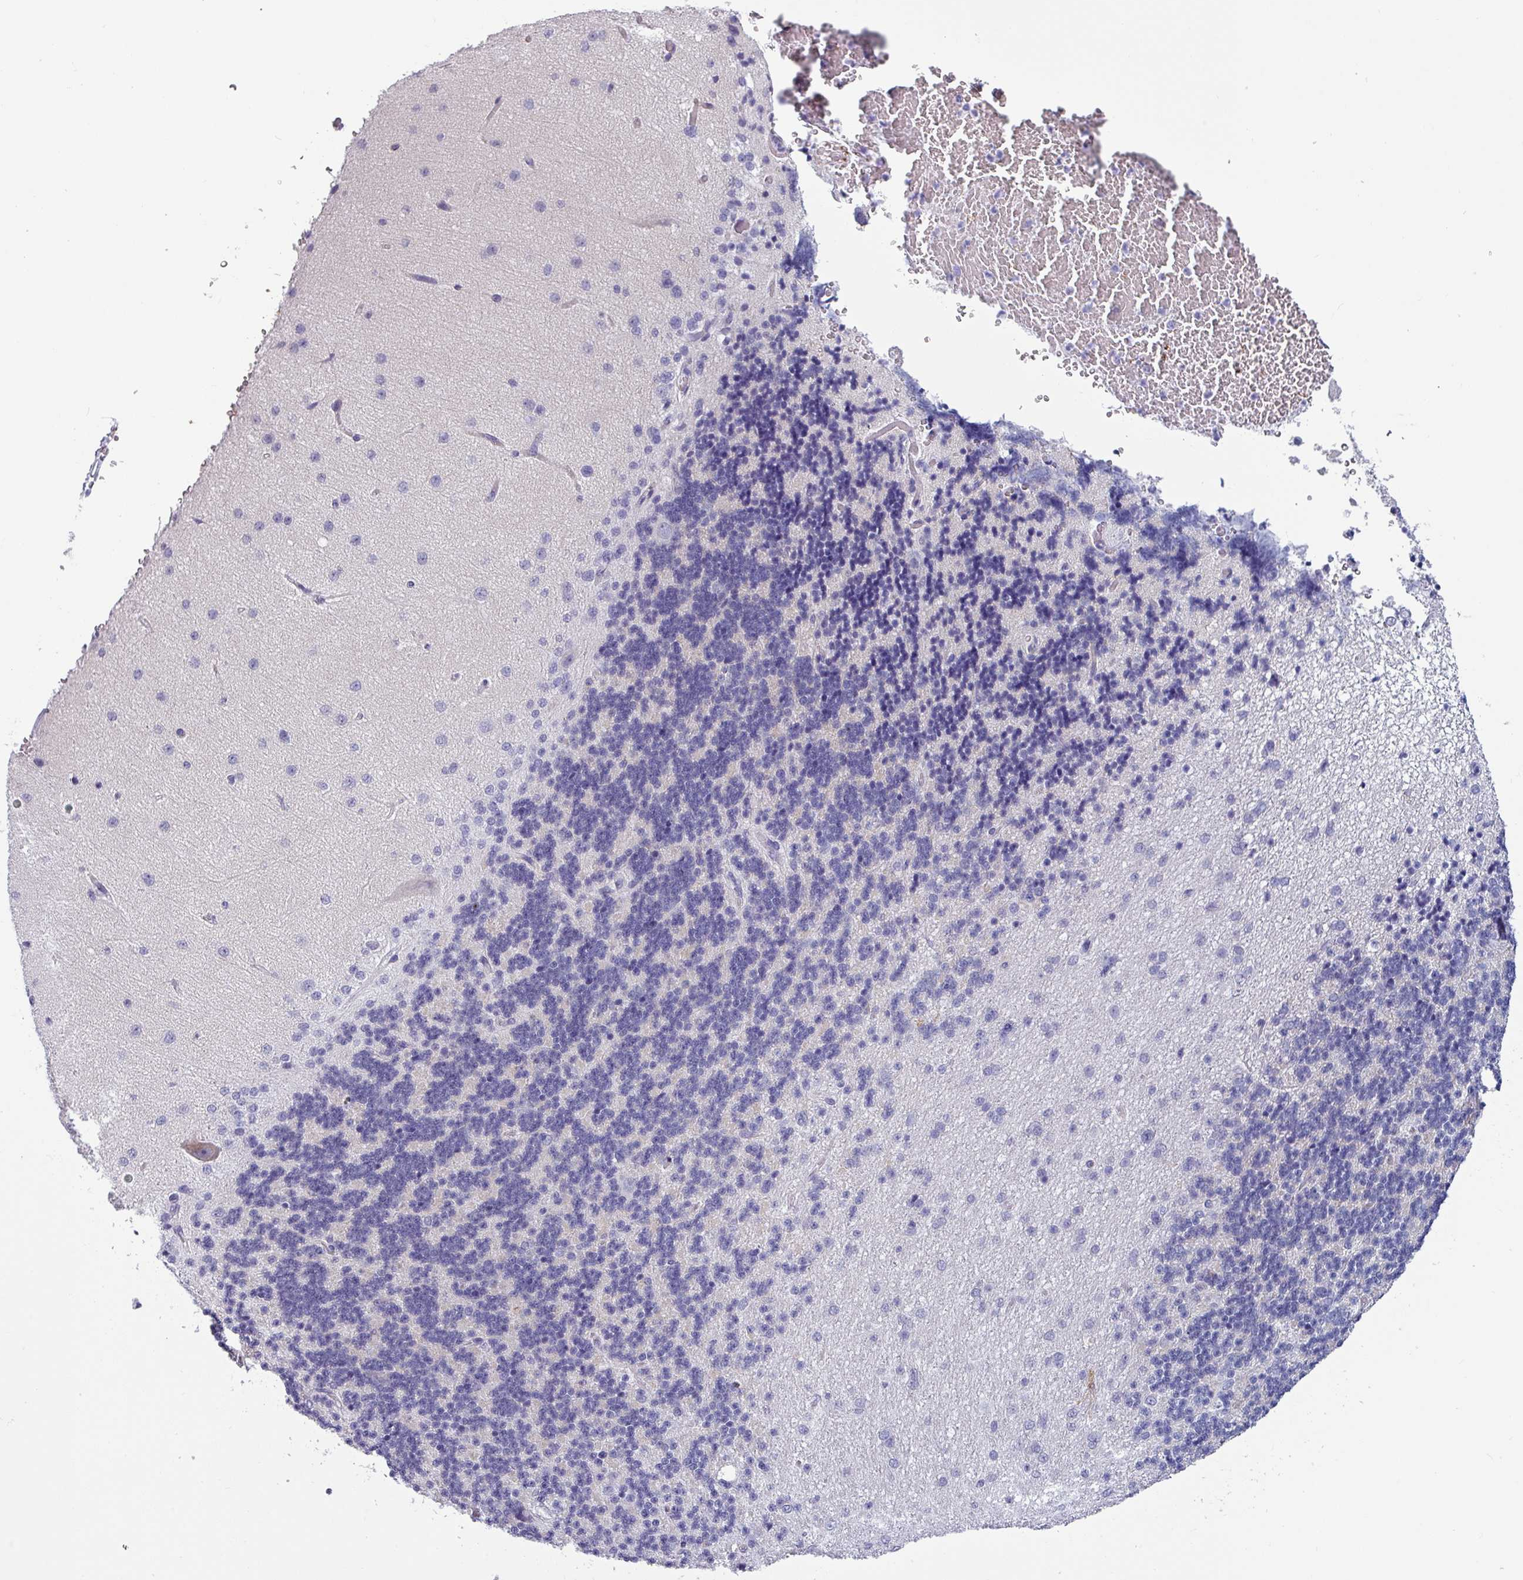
{"staining": {"intensity": "negative", "quantity": "none", "location": "none"}, "tissue": "cerebellum", "cell_type": "Cells in granular layer", "image_type": "normal", "snomed": [{"axis": "morphology", "description": "Normal tissue, NOS"}, {"axis": "topography", "description": "Cerebellum"}], "caption": "Human cerebellum stained for a protein using immunohistochemistry displays no positivity in cells in granular layer.", "gene": "SLC26A9", "patient": {"sex": "female", "age": 29}}